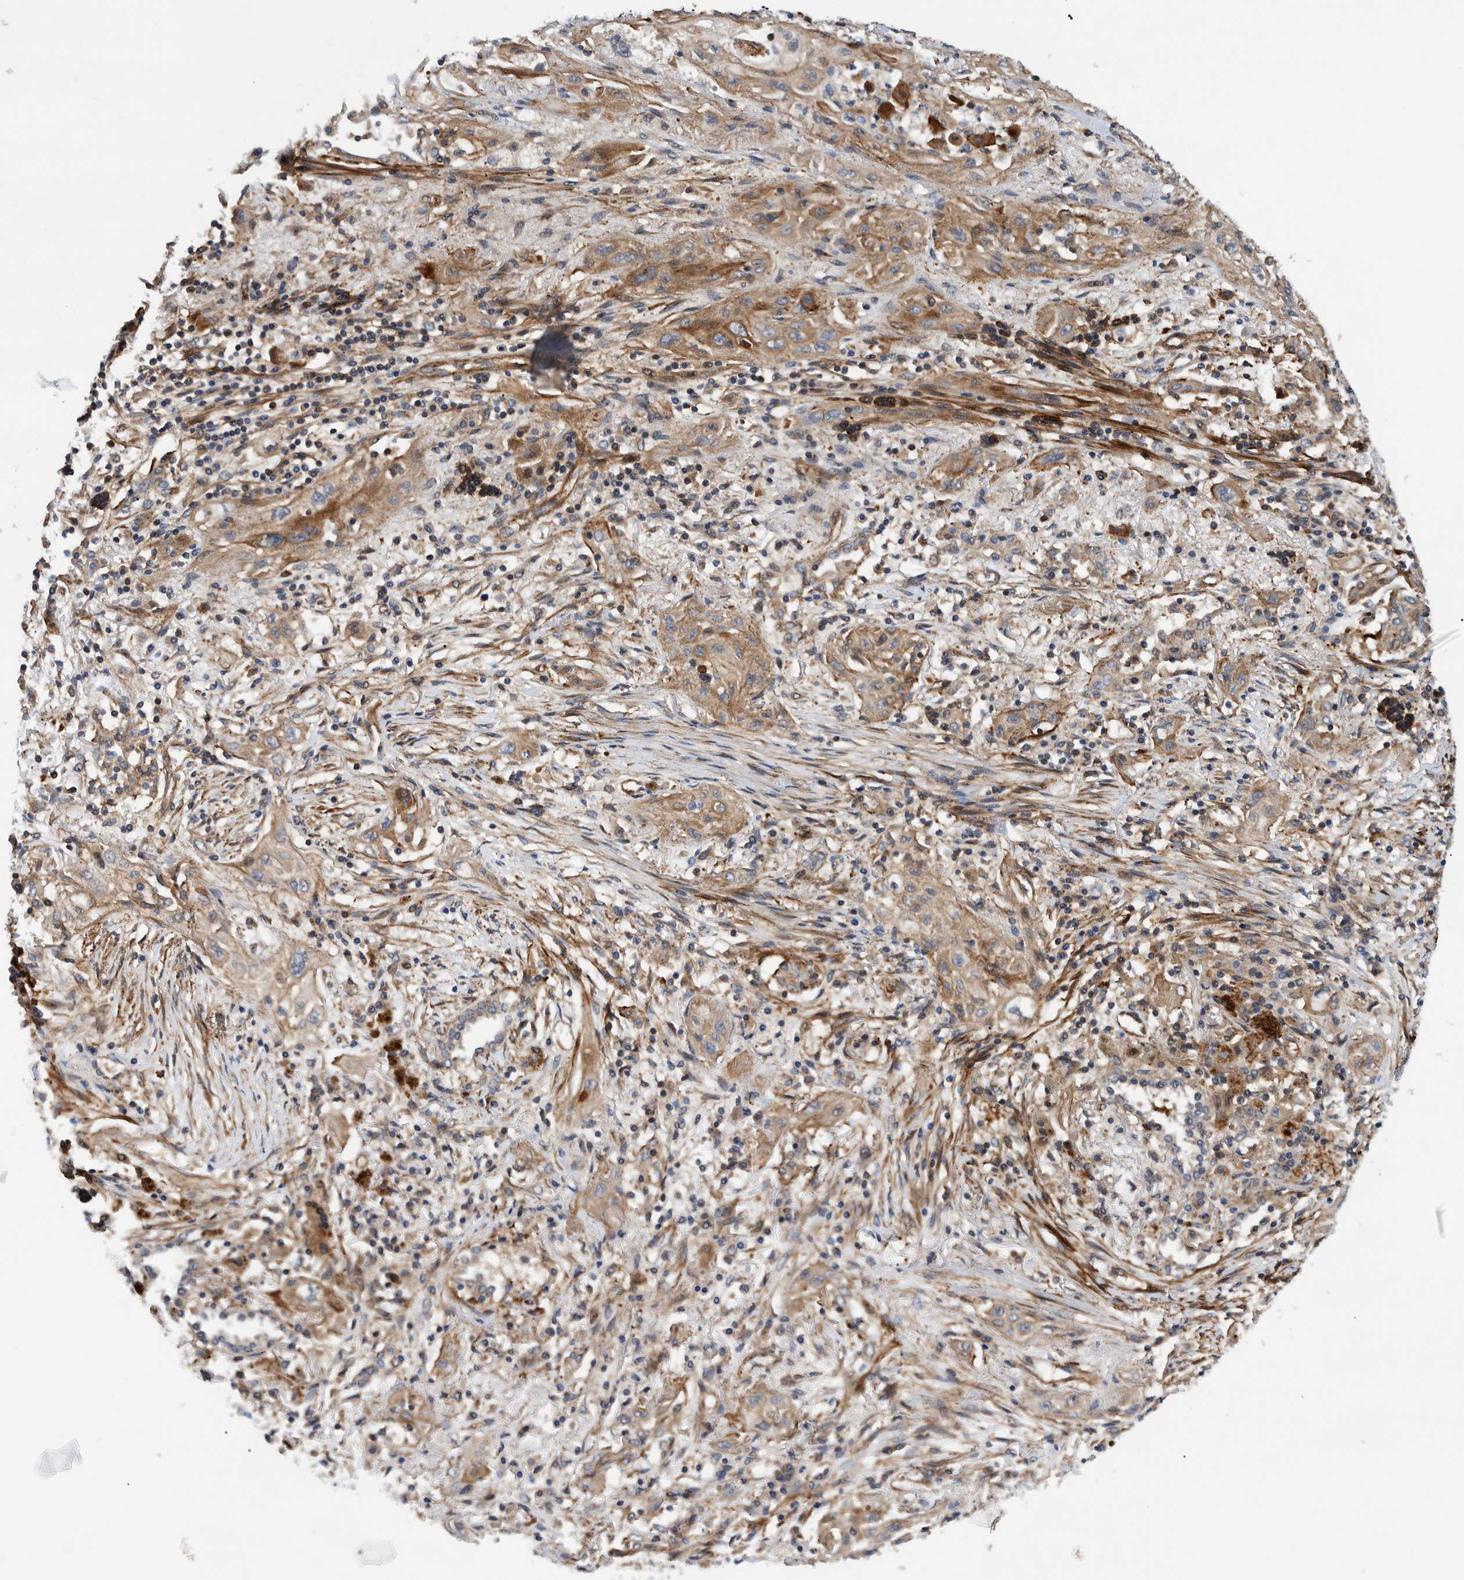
{"staining": {"intensity": "moderate", "quantity": ">75%", "location": "cytoplasmic/membranous"}, "tissue": "lung cancer", "cell_type": "Tumor cells", "image_type": "cancer", "snomed": [{"axis": "morphology", "description": "Squamous cell carcinoma, NOS"}, {"axis": "topography", "description": "Lung"}], "caption": "DAB immunohistochemical staining of human lung squamous cell carcinoma reveals moderate cytoplasmic/membranous protein positivity in approximately >75% of tumor cells.", "gene": "GRPEL2", "patient": {"sex": "female", "age": 47}}